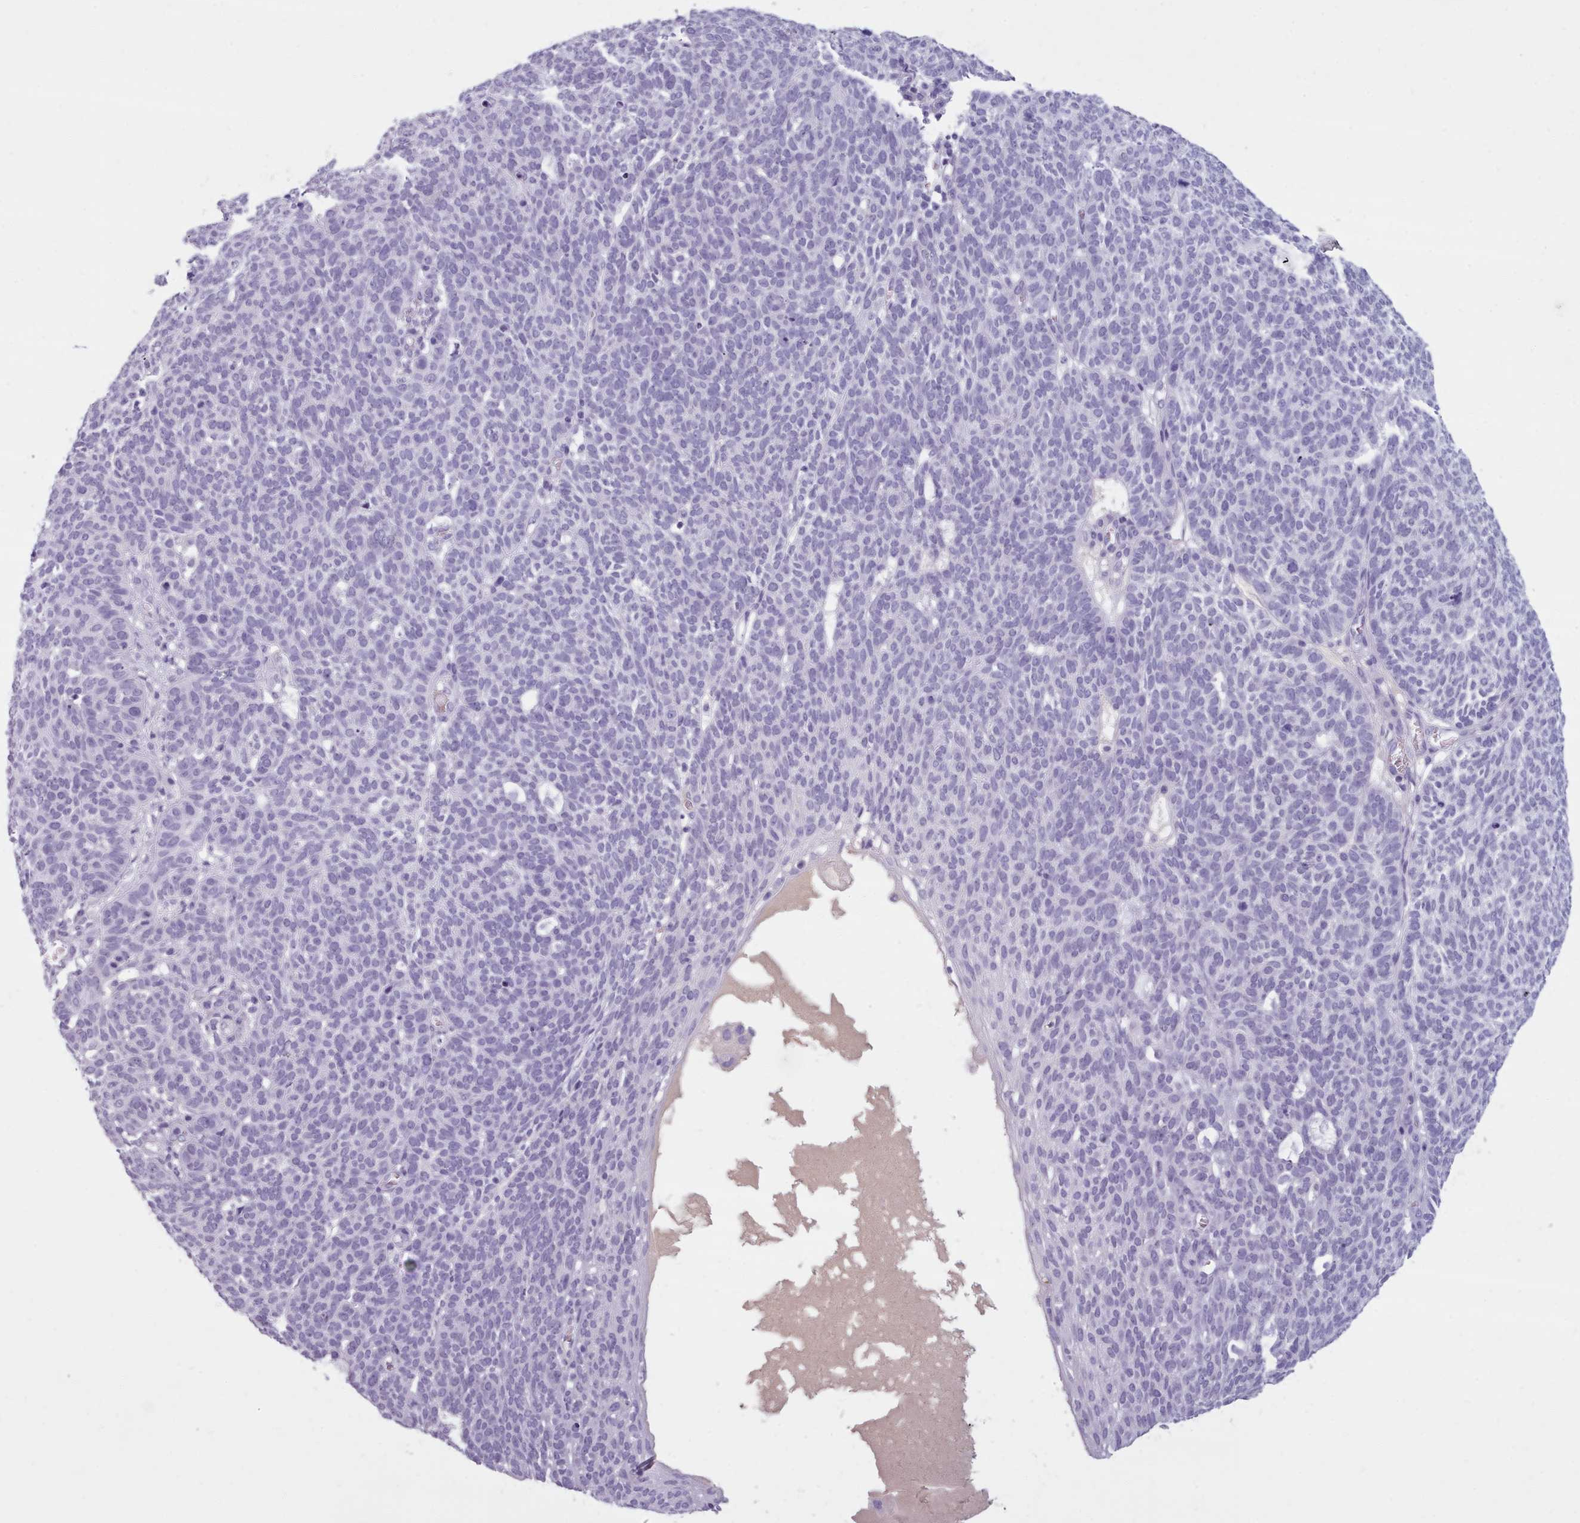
{"staining": {"intensity": "negative", "quantity": "none", "location": "none"}, "tissue": "skin cancer", "cell_type": "Tumor cells", "image_type": "cancer", "snomed": [{"axis": "morphology", "description": "Squamous cell carcinoma, NOS"}, {"axis": "topography", "description": "Skin"}], "caption": "A micrograph of human skin cancer is negative for staining in tumor cells.", "gene": "ZNF43", "patient": {"sex": "female", "age": 90}}